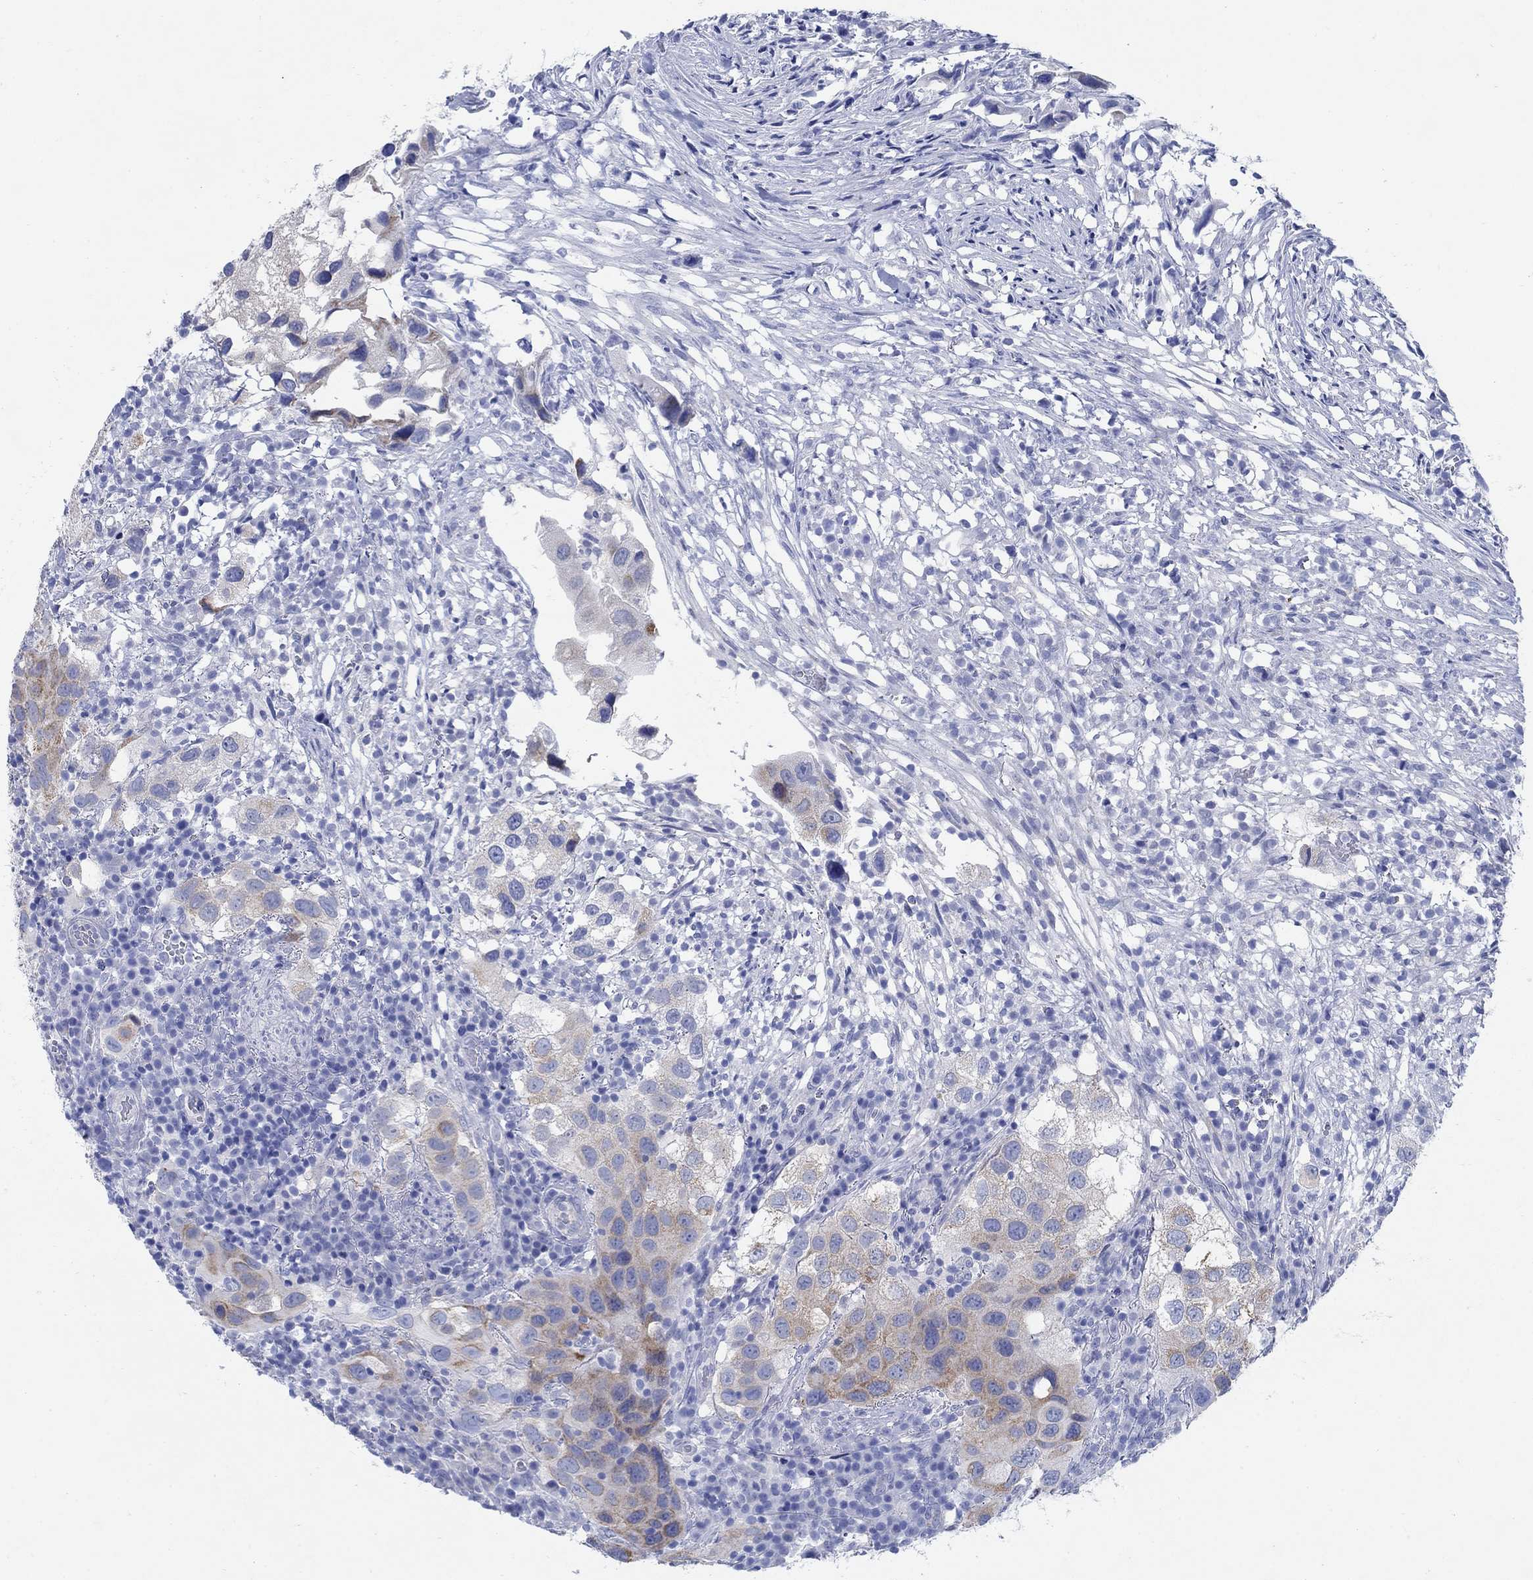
{"staining": {"intensity": "moderate", "quantity": "<25%", "location": "cytoplasmic/membranous"}, "tissue": "urothelial cancer", "cell_type": "Tumor cells", "image_type": "cancer", "snomed": [{"axis": "morphology", "description": "Urothelial carcinoma, High grade"}, {"axis": "topography", "description": "Urinary bladder"}], "caption": "Urothelial cancer tissue shows moderate cytoplasmic/membranous staining in approximately <25% of tumor cells, visualized by immunohistochemistry. (Brightfield microscopy of DAB IHC at high magnification).", "gene": "ZDHHC14", "patient": {"sex": "male", "age": 79}}